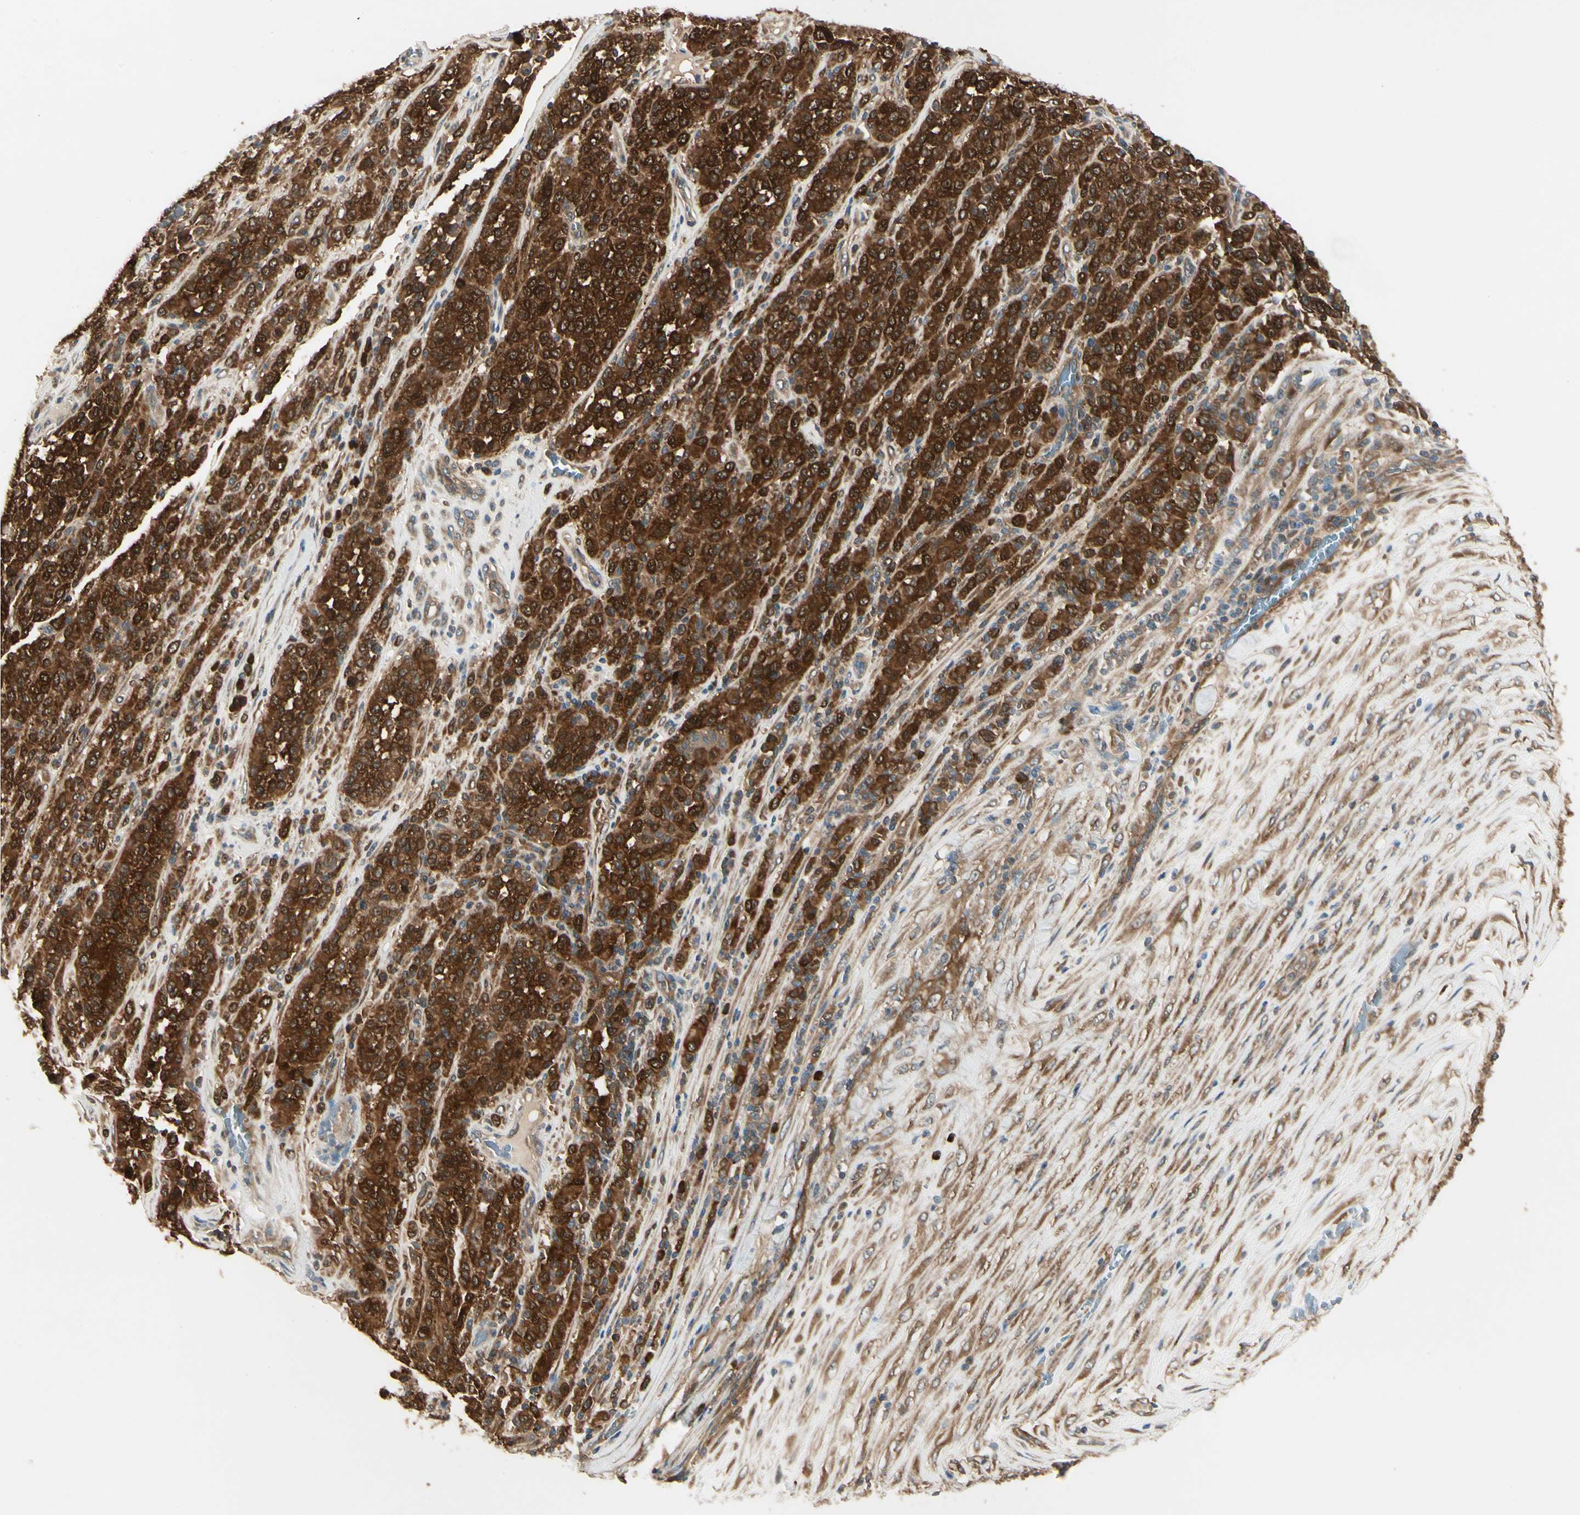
{"staining": {"intensity": "strong", "quantity": ">75%", "location": "cytoplasmic/membranous,nuclear"}, "tissue": "melanoma", "cell_type": "Tumor cells", "image_type": "cancer", "snomed": [{"axis": "morphology", "description": "Malignant melanoma, Metastatic site"}, {"axis": "topography", "description": "Pancreas"}], "caption": "This micrograph demonstrates IHC staining of melanoma, with high strong cytoplasmic/membranous and nuclear staining in approximately >75% of tumor cells.", "gene": "NME1-NME2", "patient": {"sex": "female", "age": 30}}